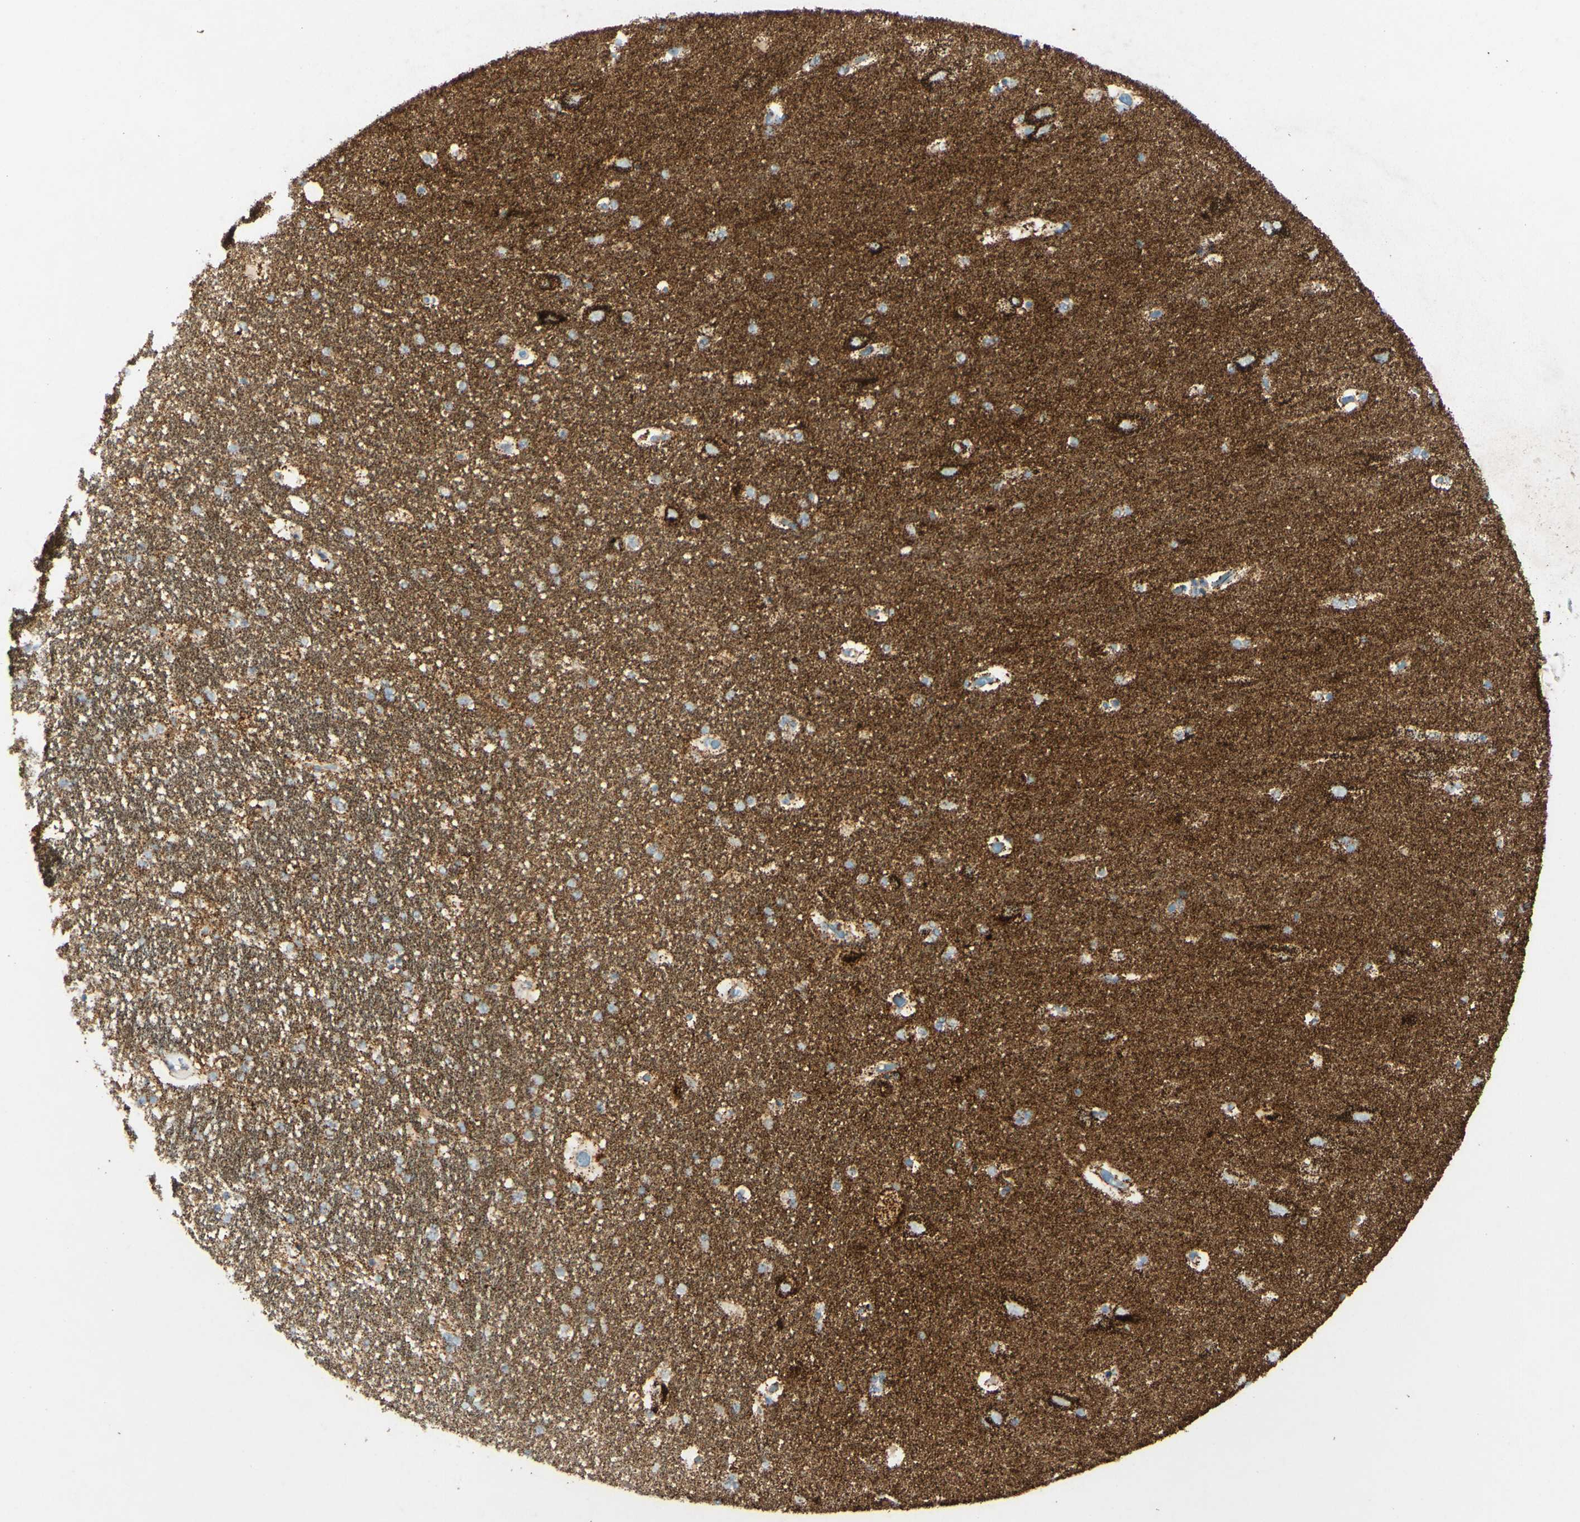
{"staining": {"intensity": "weak", "quantity": "25%-75%", "location": "cytoplasmic/membranous"}, "tissue": "hippocampus", "cell_type": "Glial cells", "image_type": "normal", "snomed": [{"axis": "morphology", "description": "Normal tissue, NOS"}, {"axis": "topography", "description": "Hippocampus"}], "caption": "Immunohistochemistry histopathology image of benign hippocampus stained for a protein (brown), which demonstrates low levels of weak cytoplasmic/membranous positivity in about 25%-75% of glial cells.", "gene": "OXCT1", "patient": {"sex": "female", "age": 54}}